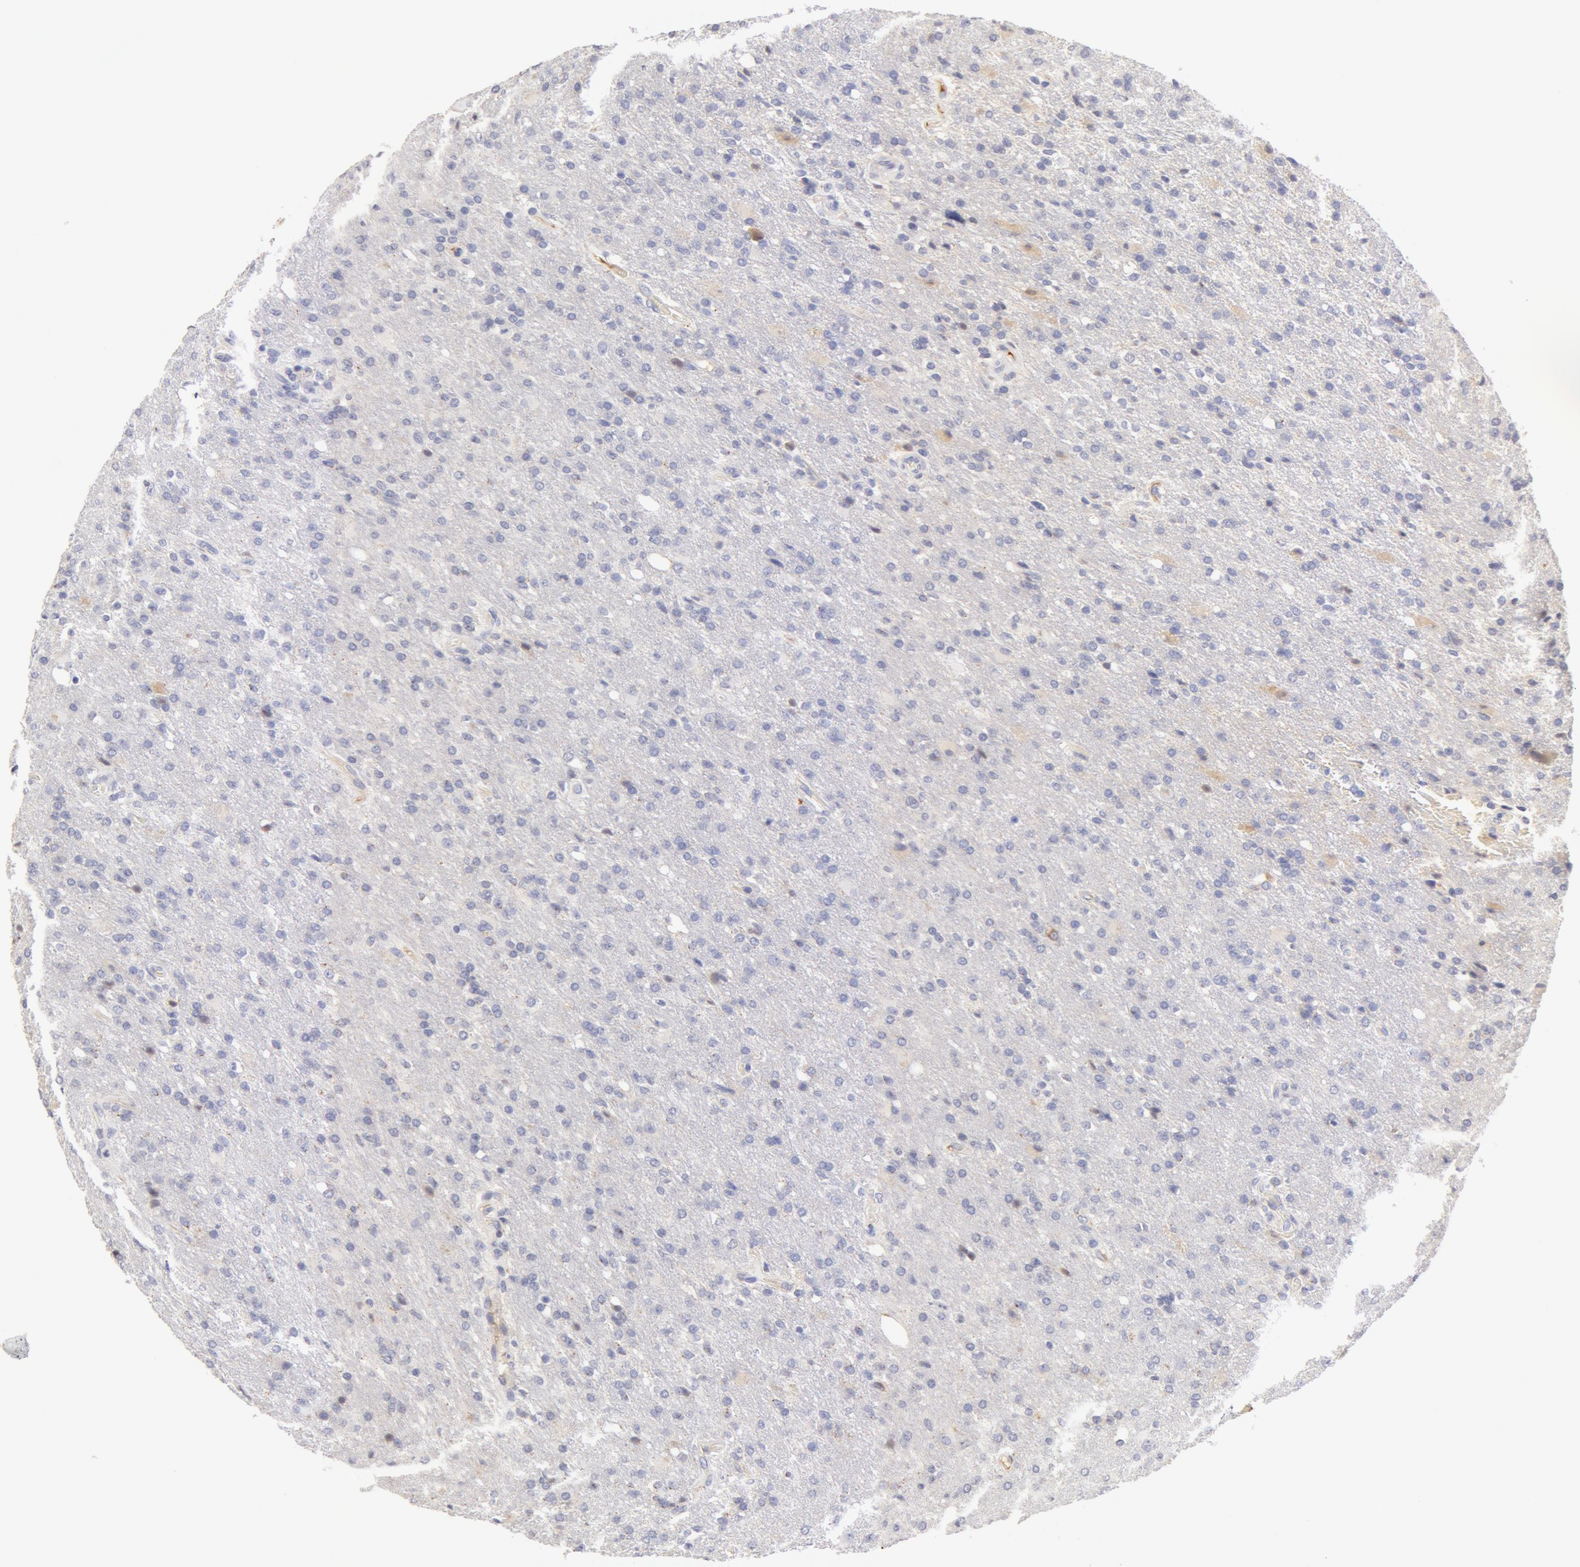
{"staining": {"intensity": "negative", "quantity": "none", "location": "none"}, "tissue": "glioma", "cell_type": "Tumor cells", "image_type": "cancer", "snomed": [{"axis": "morphology", "description": "Glioma, malignant, High grade"}, {"axis": "topography", "description": "Brain"}], "caption": "IHC photomicrograph of human high-grade glioma (malignant) stained for a protein (brown), which reveals no positivity in tumor cells. (DAB immunohistochemistry (IHC) with hematoxylin counter stain).", "gene": "GC", "patient": {"sex": "male", "age": 68}}